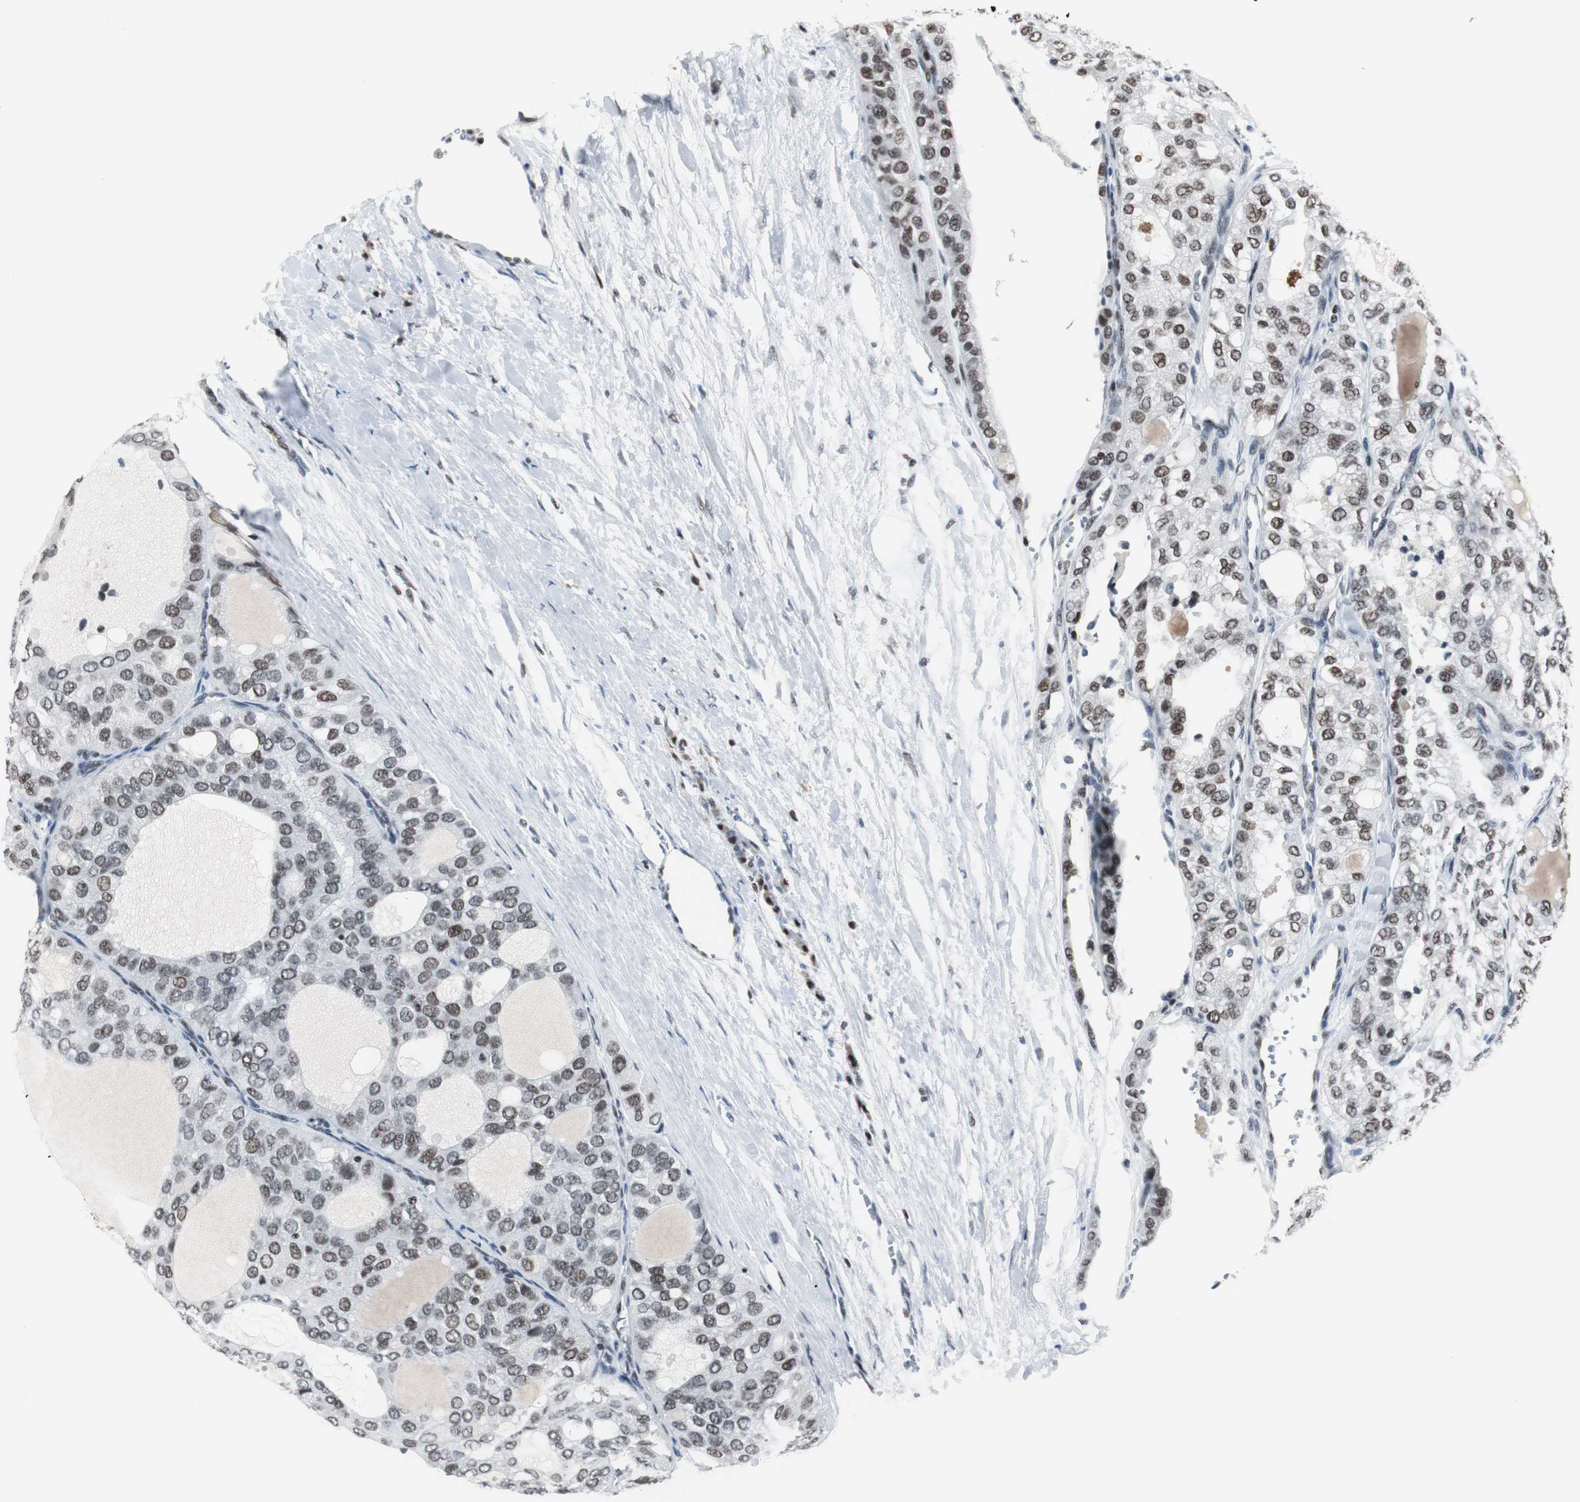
{"staining": {"intensity": "moderate", "quantity": "25%-75%", "location": "nuclear"}, "tissue": "thyroid cancer", "cell_type": "Tumor cells", "image_type": "cancer", "snomed": [{"axis": "morphology", "description": "Follicular adenoma carcinoma, NOS"}, {"axis": "topography", "description": "Thyroid gland"}], "caption": "Brown immunohistochemical staining in thyroid cancer shows moderate nuclear expression in about 25%-75% of tumor cells. Nuclei are stained in blue.", "gene": "RAD9A", "patient": {"sex": "male", "age": 75}}